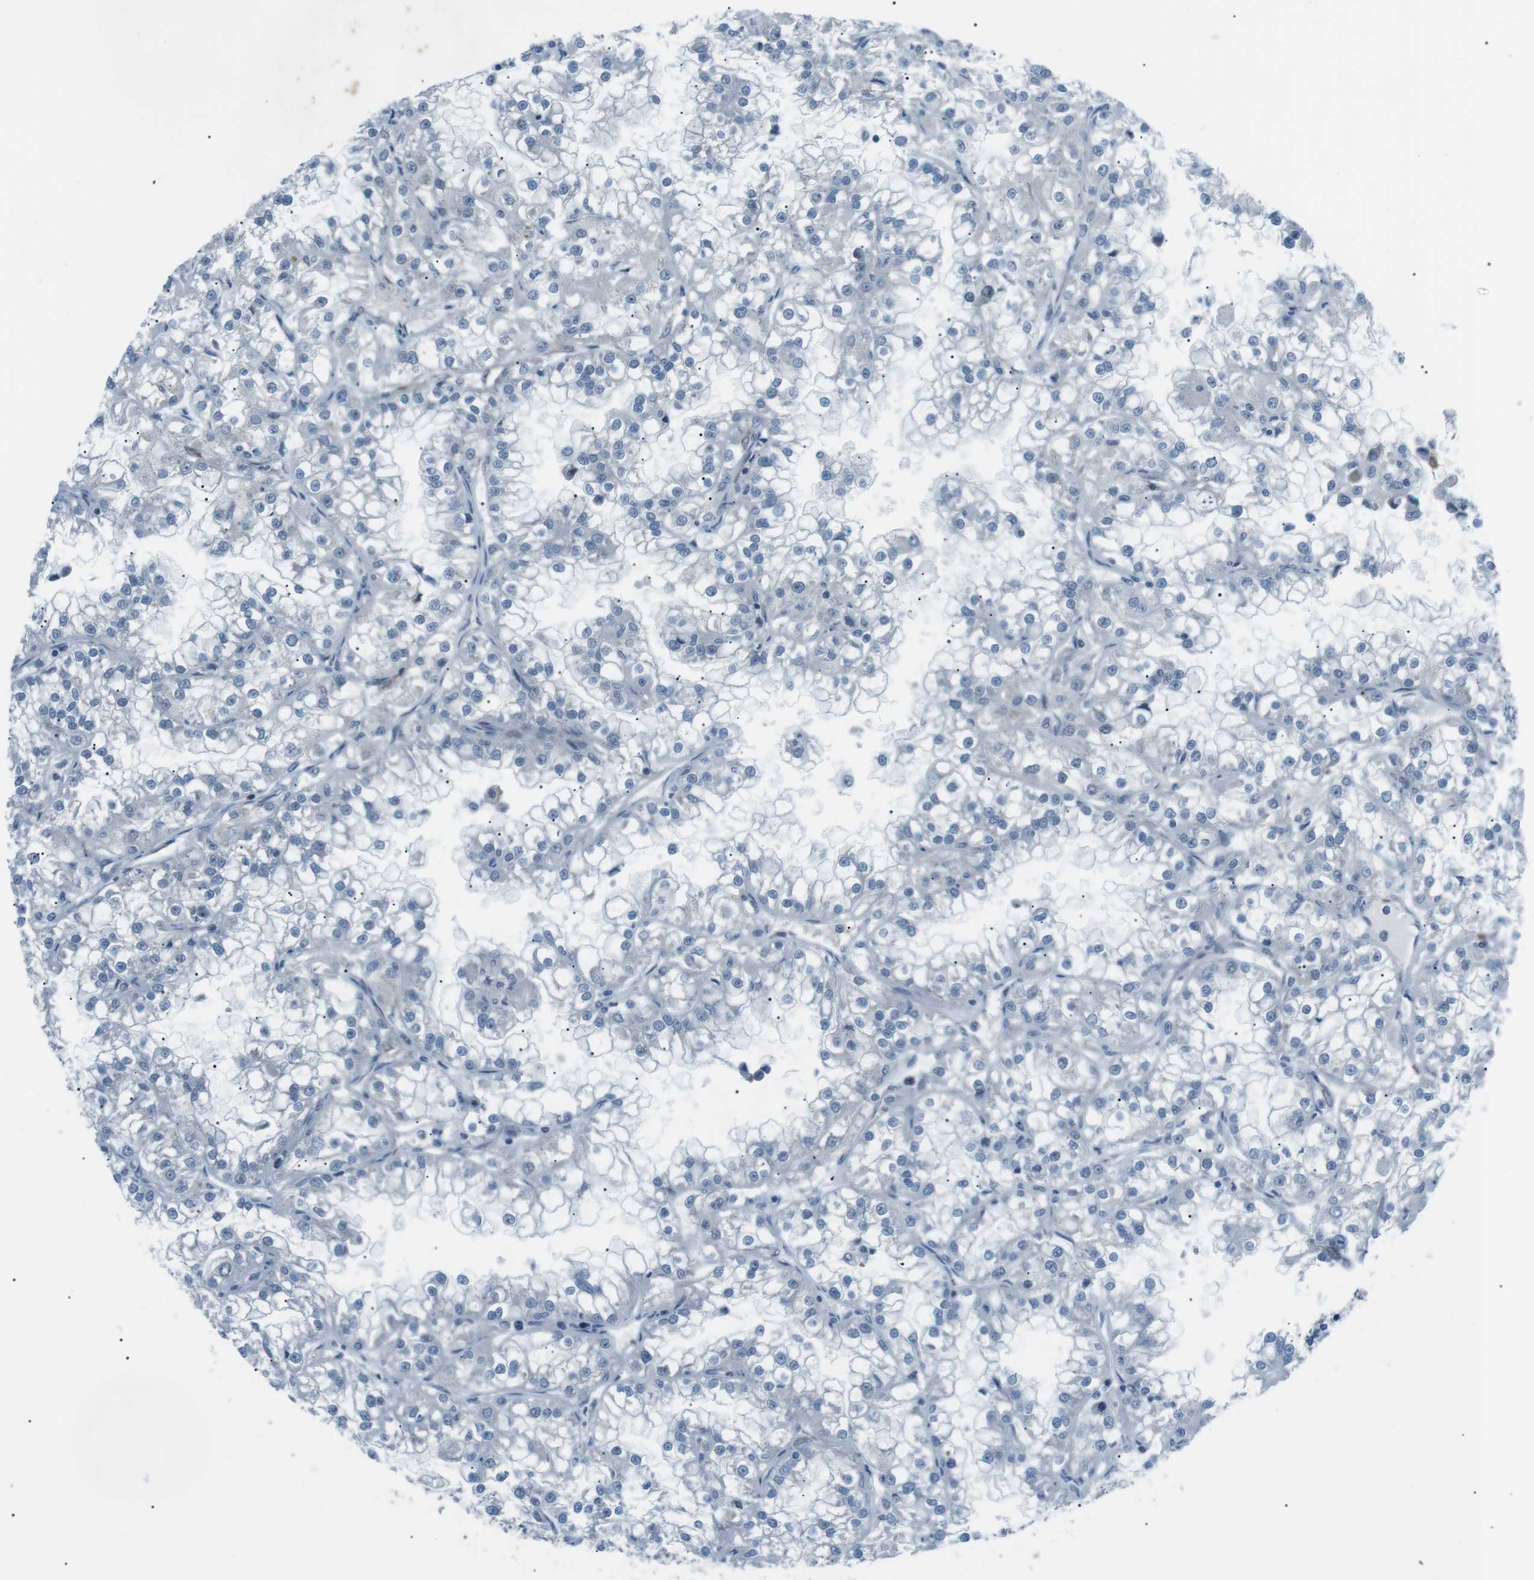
{"staining": {"intensity": "negative", "quantity": "none", "location": "none"}, "tissue": "renal cancer", "cell_type": "Tumor cells", "image_type": "cancer", "snomed": [{"axis": "morphology", "description": "Adenocarcinoma, NOS"}, {"axis": "topography", "description": "Kidney"}], "caption": "Tumor cells are negative for protein expression in human renal cancer (adenocarcinoma). (Brightfield microscopy of DAB (3,3'-diaminobenzidine) IHC at high magnification).", "gene": "ARID5B", "patient": {"sex": "female", "age": 52}}